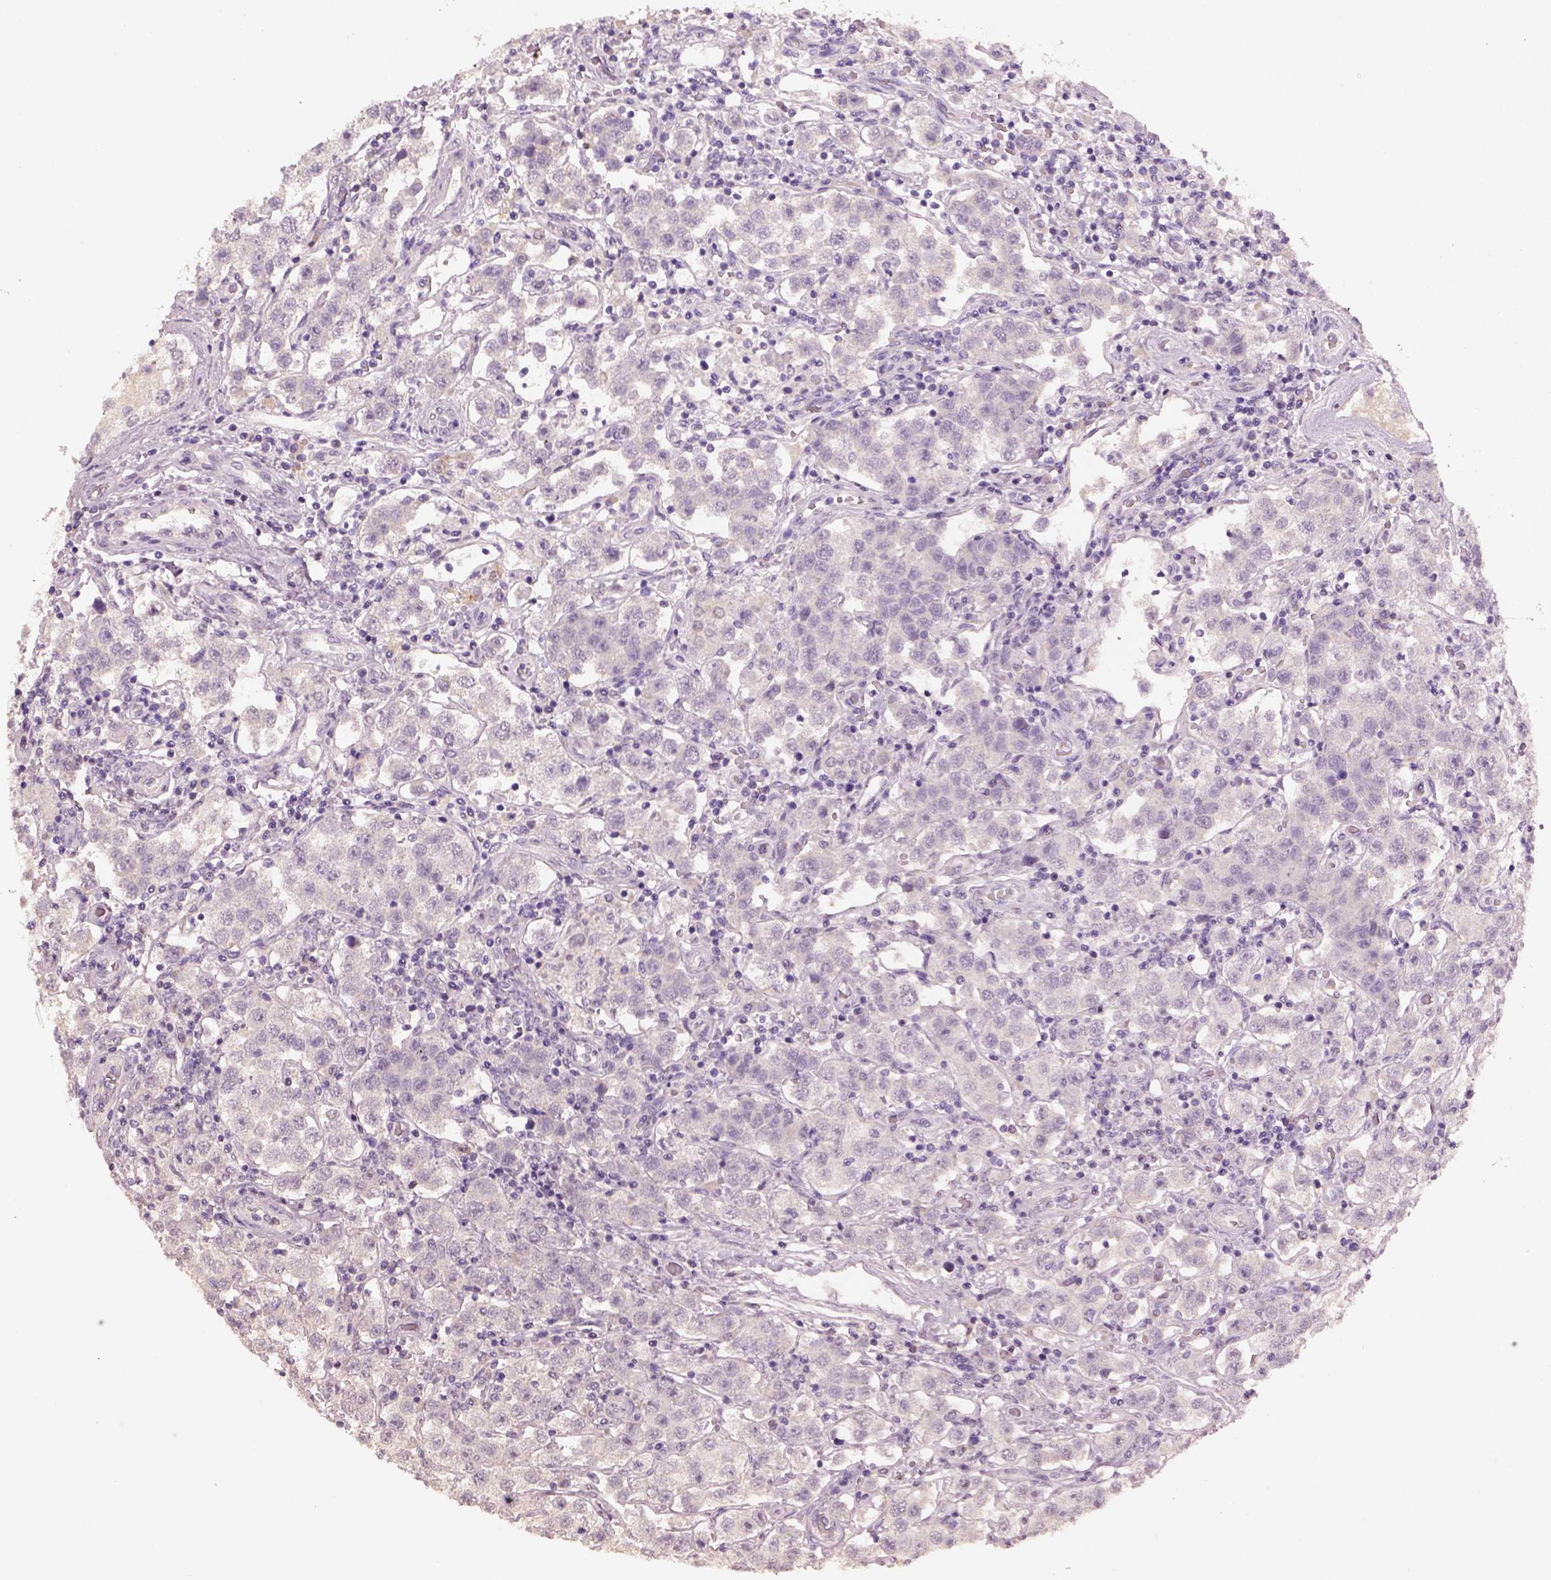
{"staining": {"intensity": "negative", "quantity": "none", "location": "none"}, "tissue": "testis cancer", "cell_type": "Tumor cells", "image_type": "cancer", "snomed": [{"axis": "morphology", "description": "Seminoma, NOS"}, {"axis": "topography", "description": "Testis"}], "caption": "A histopathology image of human testis cancer is negative for staining in tumor cells.", "gene": "KCNIP3", "patient": {"sex": "male", "age": 37}}